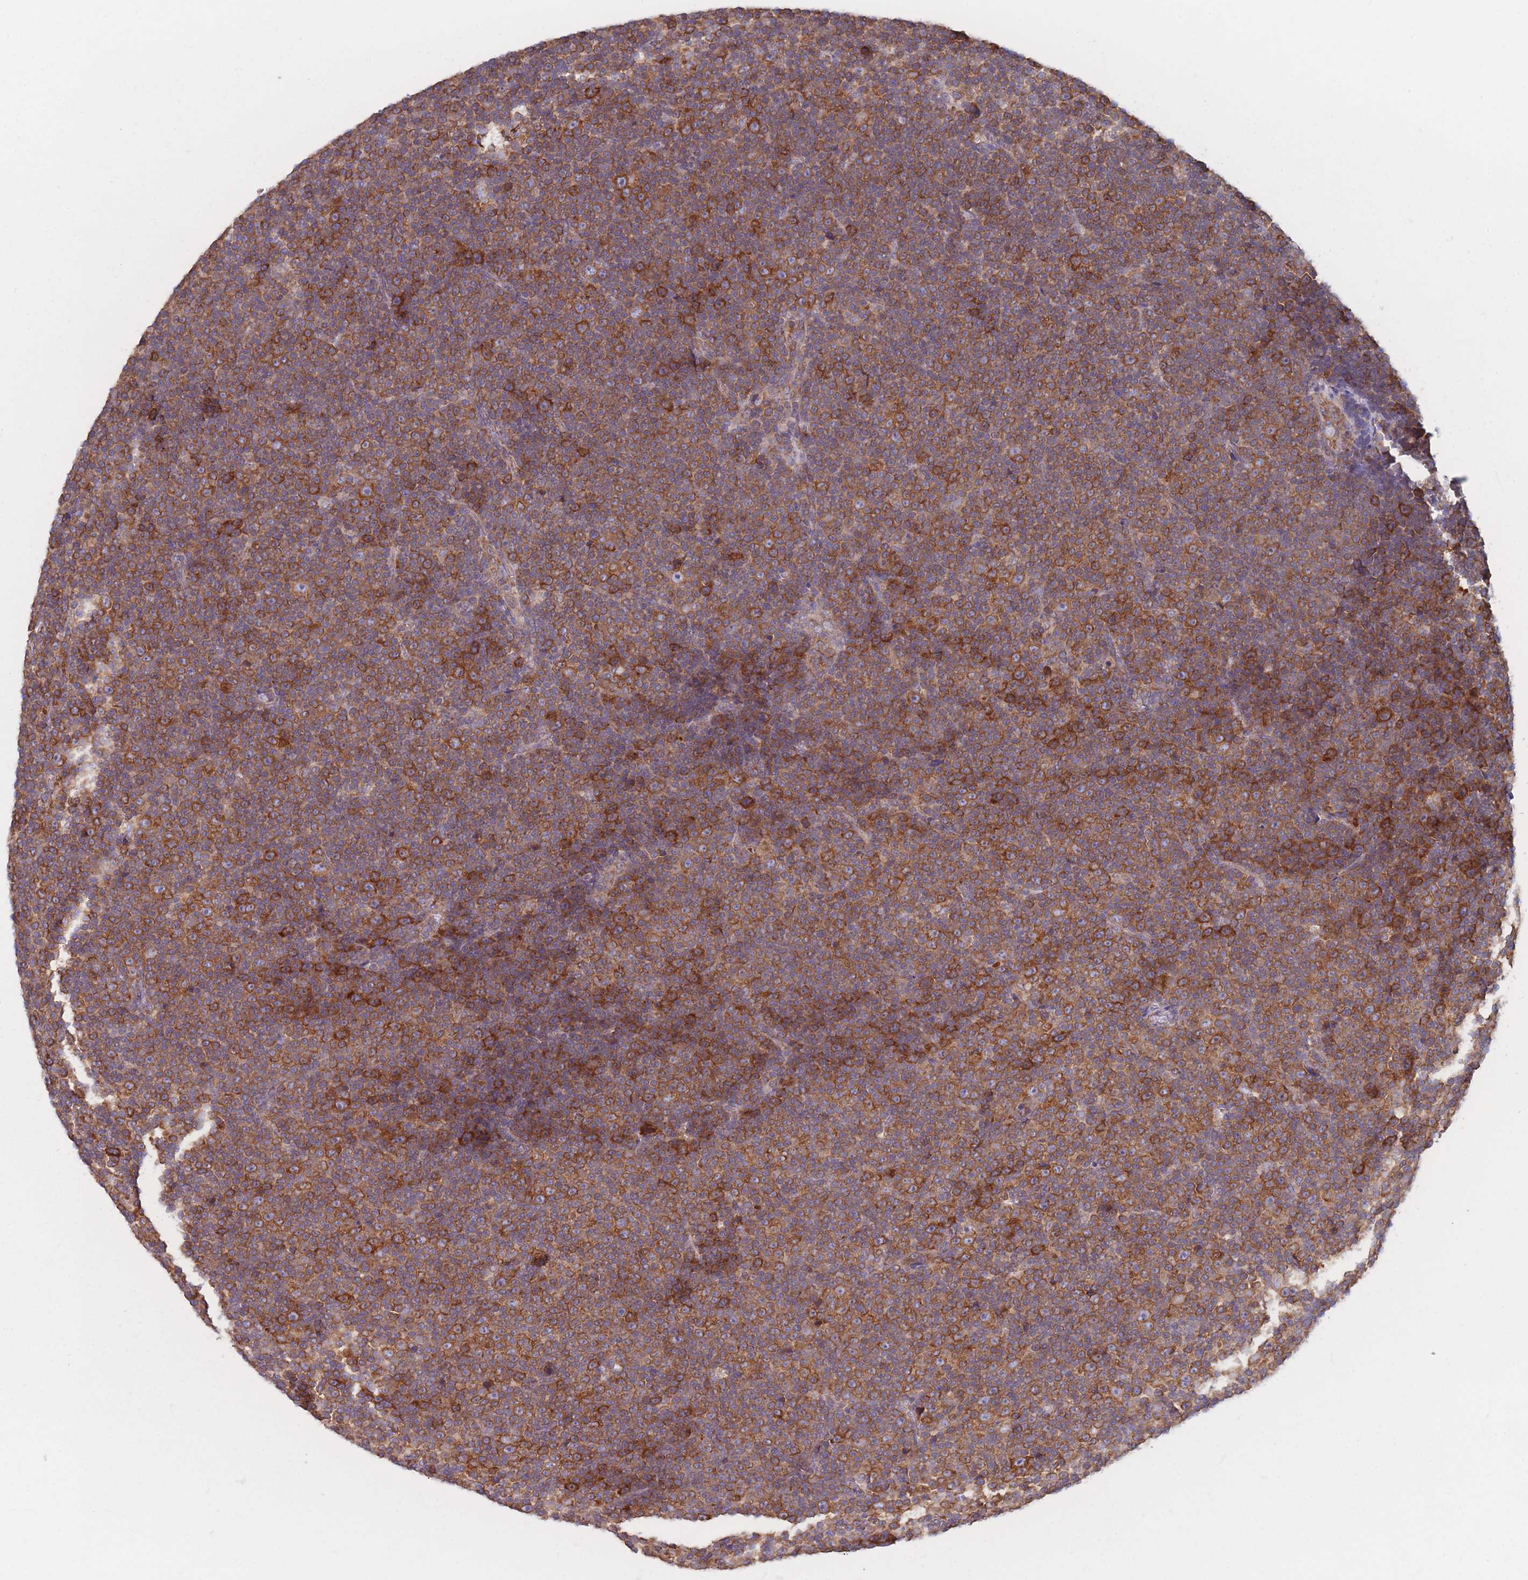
{"staining": {"intensity": "strong", "quantity": ">75%", "location": "cytoplasmic/membranous"}, "tissue": "lymphoma", "cell_type": "Tumor cells", "image_type": "cancer", "snomed": [{"axis": "morphology", "description": "Malignant lymphoma, non-Hodgkin's type, Low grade"}, {"axis": "topography", "description": "Lymph node"}], "caption": "Malignant lymphoma, non-Hodgkin's type (low-grade) stained for a protein (brown) shows strong cytoplasmic/membranous positive expression in about >75% of tumor cells.", "gene": "EEF1B2", "patient": {"sex": "female", "age": 67}}